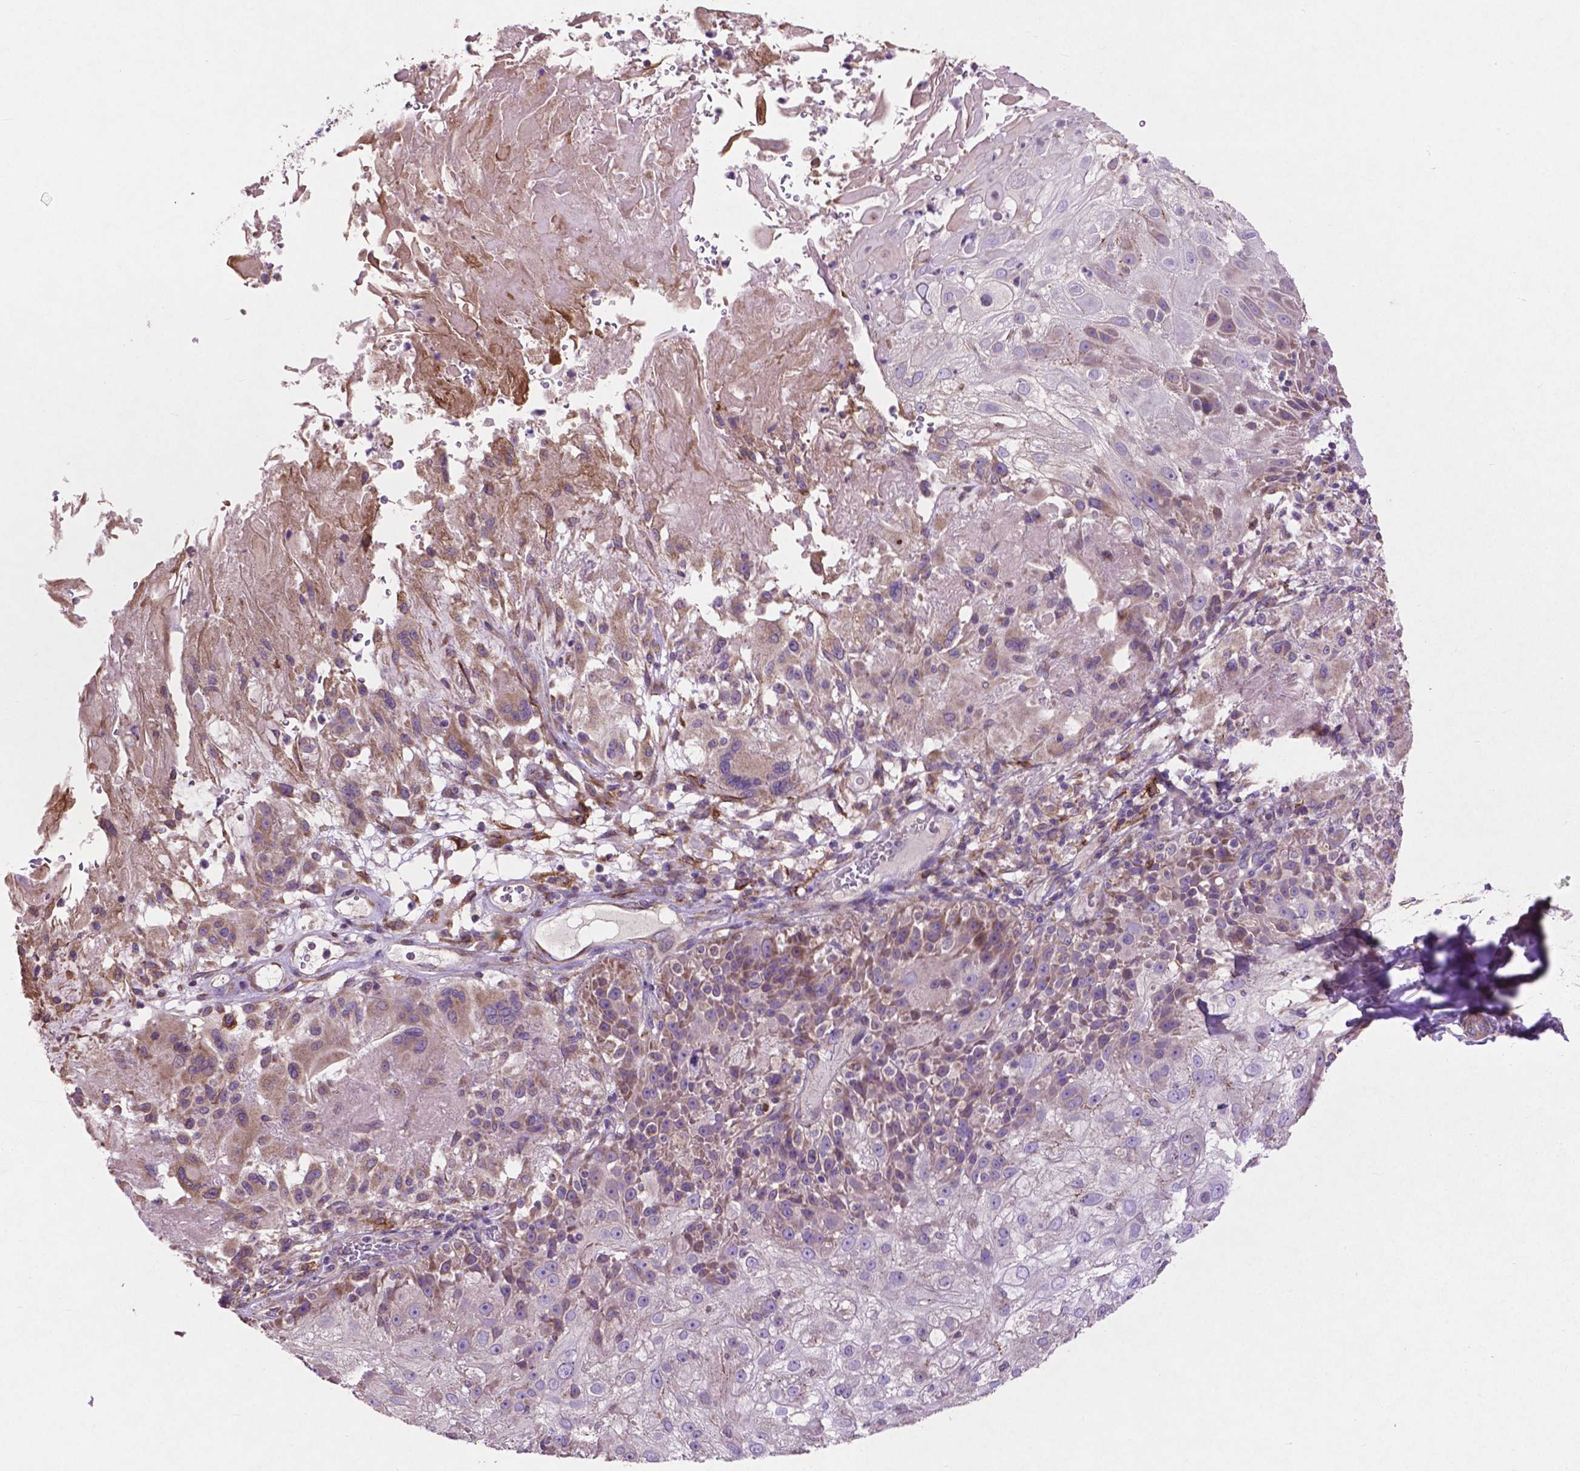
{"staining": {"intensity": "negative", "quantity": "none", "location": "none"}, "tissue": "skin cancer", "cell_type": "Tumor cells", "image_type": "cancer", "snomed": [{"axis": "morphology", "description": "Normal tissue, NOS"}, {"axis": "morphology", "description": "Squamous cell carcinoma, NOS"}, {"axis": "topography", "description": "Skin"}], "caption": "Immunohistochemistry photomicrograph of neoplastic tissue: skin squamous cell carcinoma stained with DAB demonstrates no significant protein positivity in tumor cells.", "gene": "MBTPS1", "patient": {"sex": "female", "age": 83}}